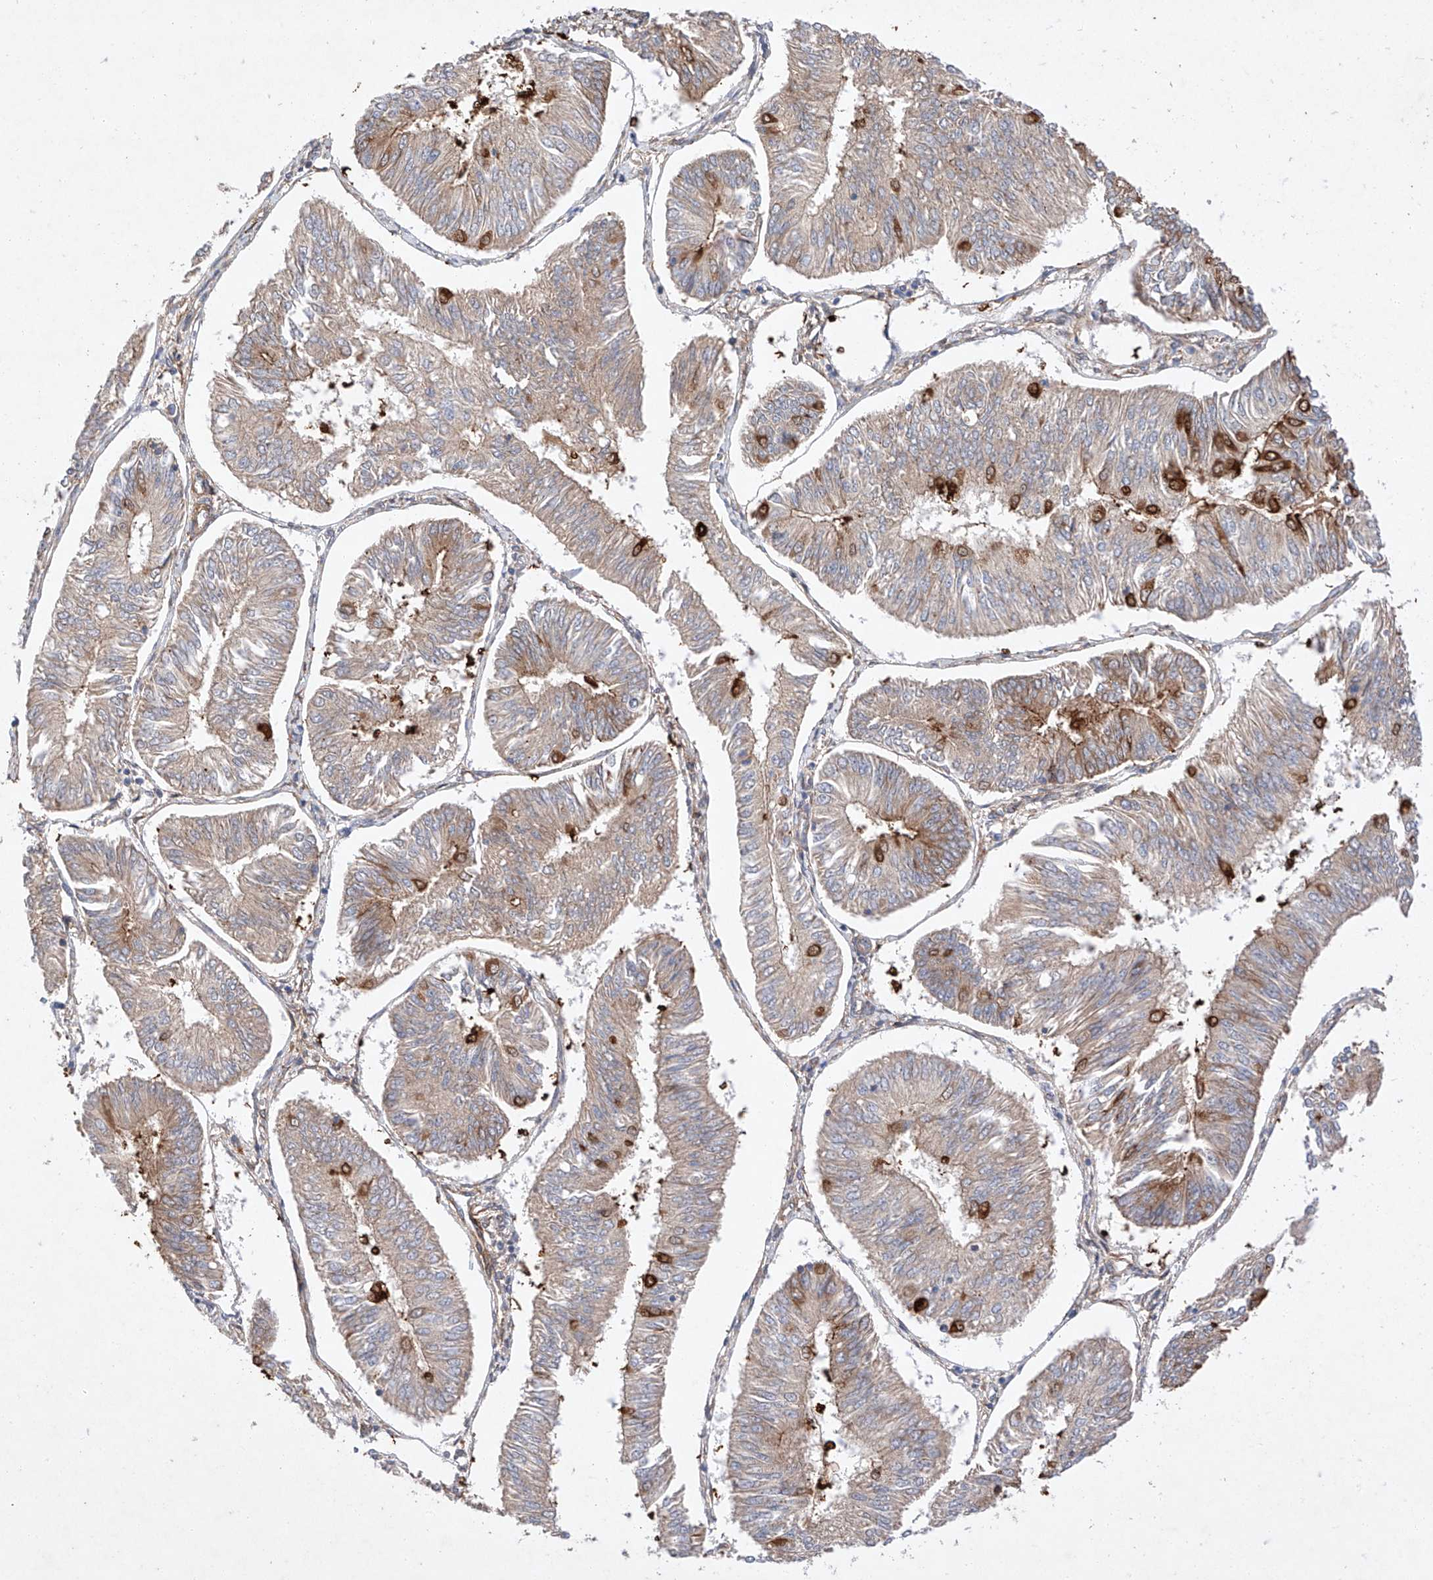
{"staining": {"intensity": "moderate", "quantity": "25%-75%", "location": "cytoplasmic/membranous"}, "tissue": "endometrial cancer", "cell_type": "Tumor cells", "image_type": "cancer", "snomed": [{"axis": "morphology", "description": "Adenocarcinoma, NOS"}, {"axis": "topography", "description": "Endometrium"}], "caption": "Protein staining reveals moderate cytoplasmic/membranous positivity in approximately 25%-75% of tumor cells in endometrial cancer.", "gene": "RAB23", "patient": {"sex": "female", "age": 58}}